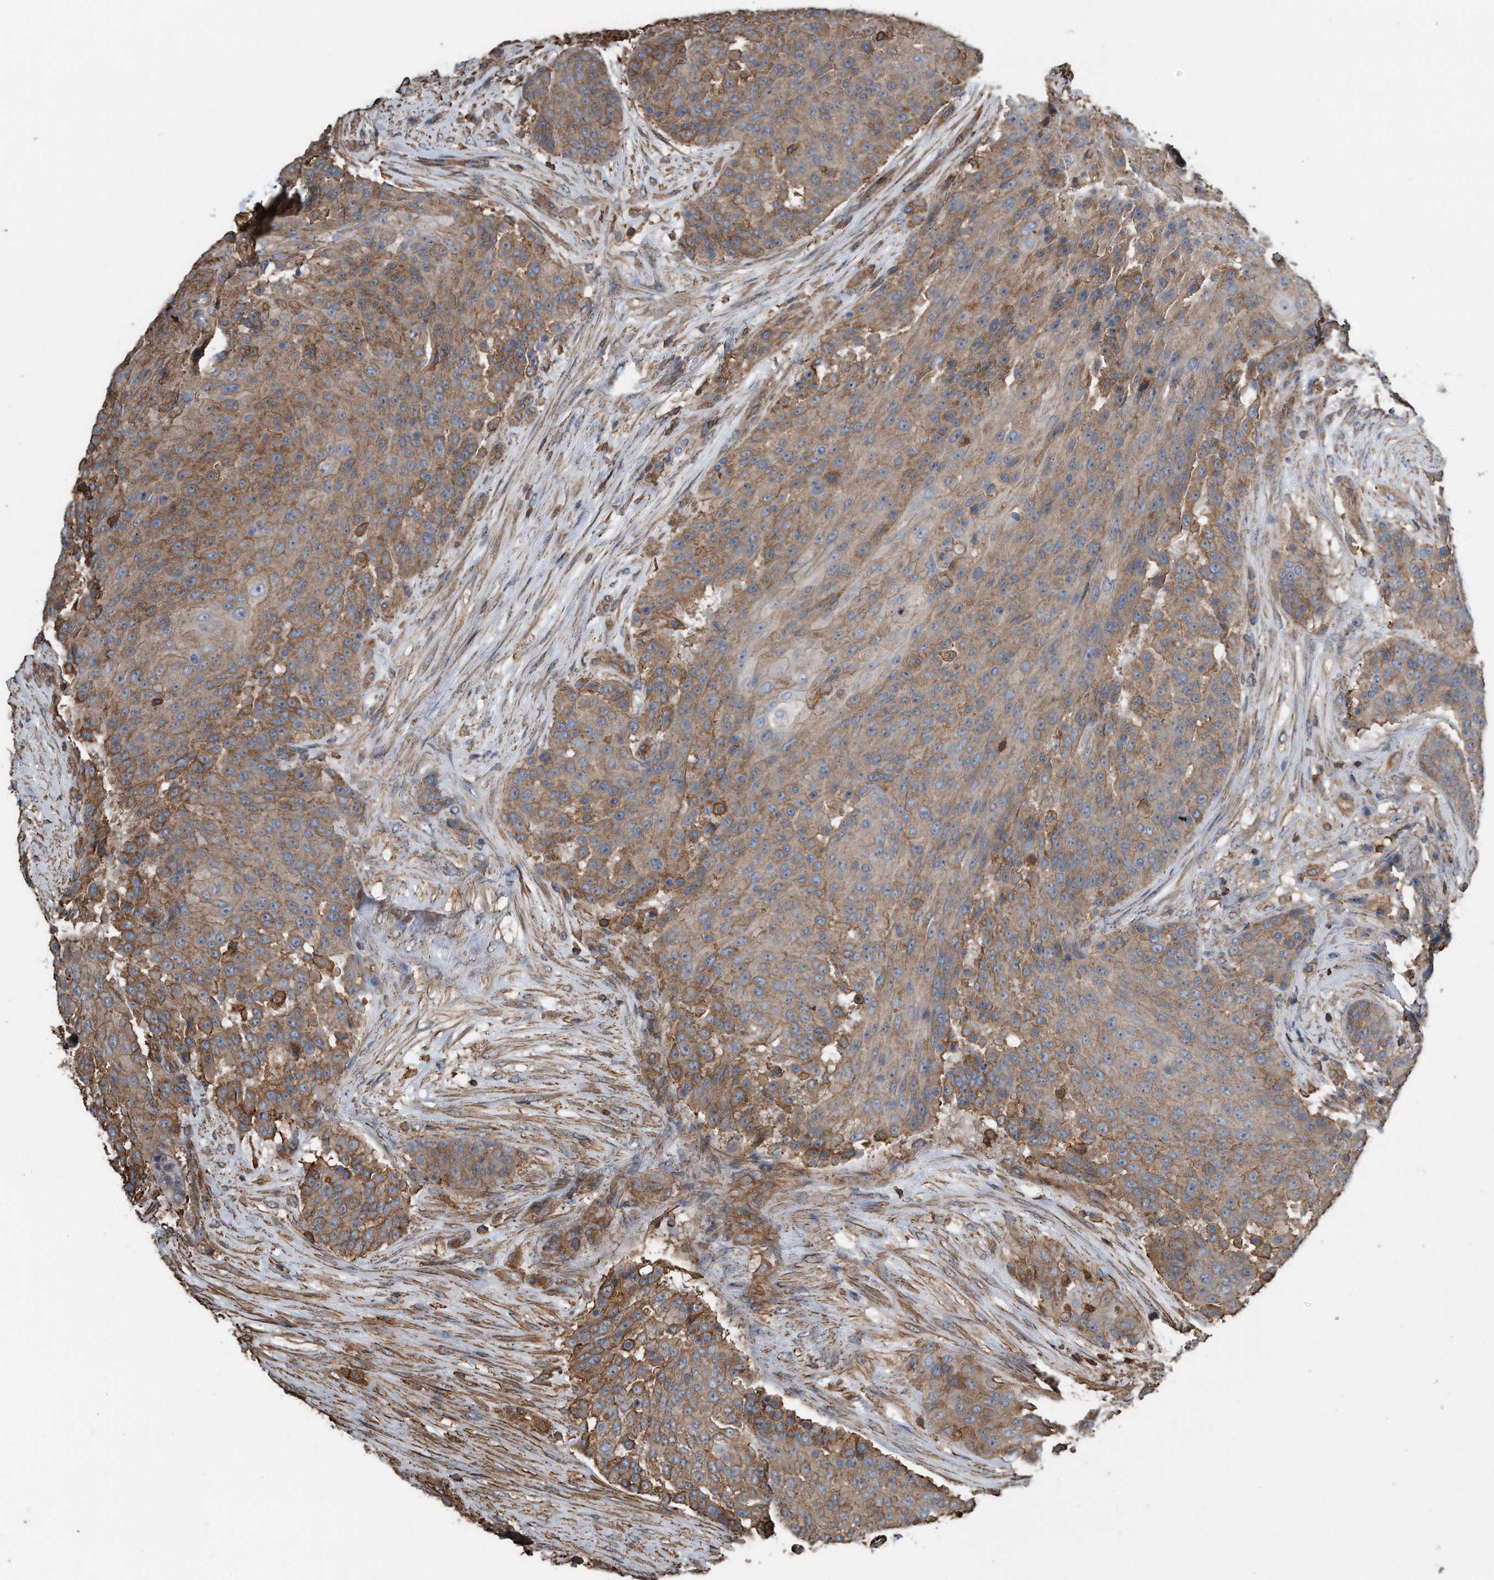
{"staining": {"intensity": "moderate", "quantity": ">75%", "location": "cytoplasmic/membranous"}, "tissue": "urothelial cancer", "cell_type": "Tumor cells", "image_type": "cancer", "snomed": [{"axis": "morphology", "description": "Urothelial carcinoma, High grade"}, {"axis": "topography", "description": "Urinary bladder"}], "caption": "Moderate cytoplasmic/membranous expression for a protein is present in approximately >75% of tumor cells of high-grade urothelial carcinoma using IHC.", "gene": "RSPO3", "patient": {"sex": "female", "age": 63}}